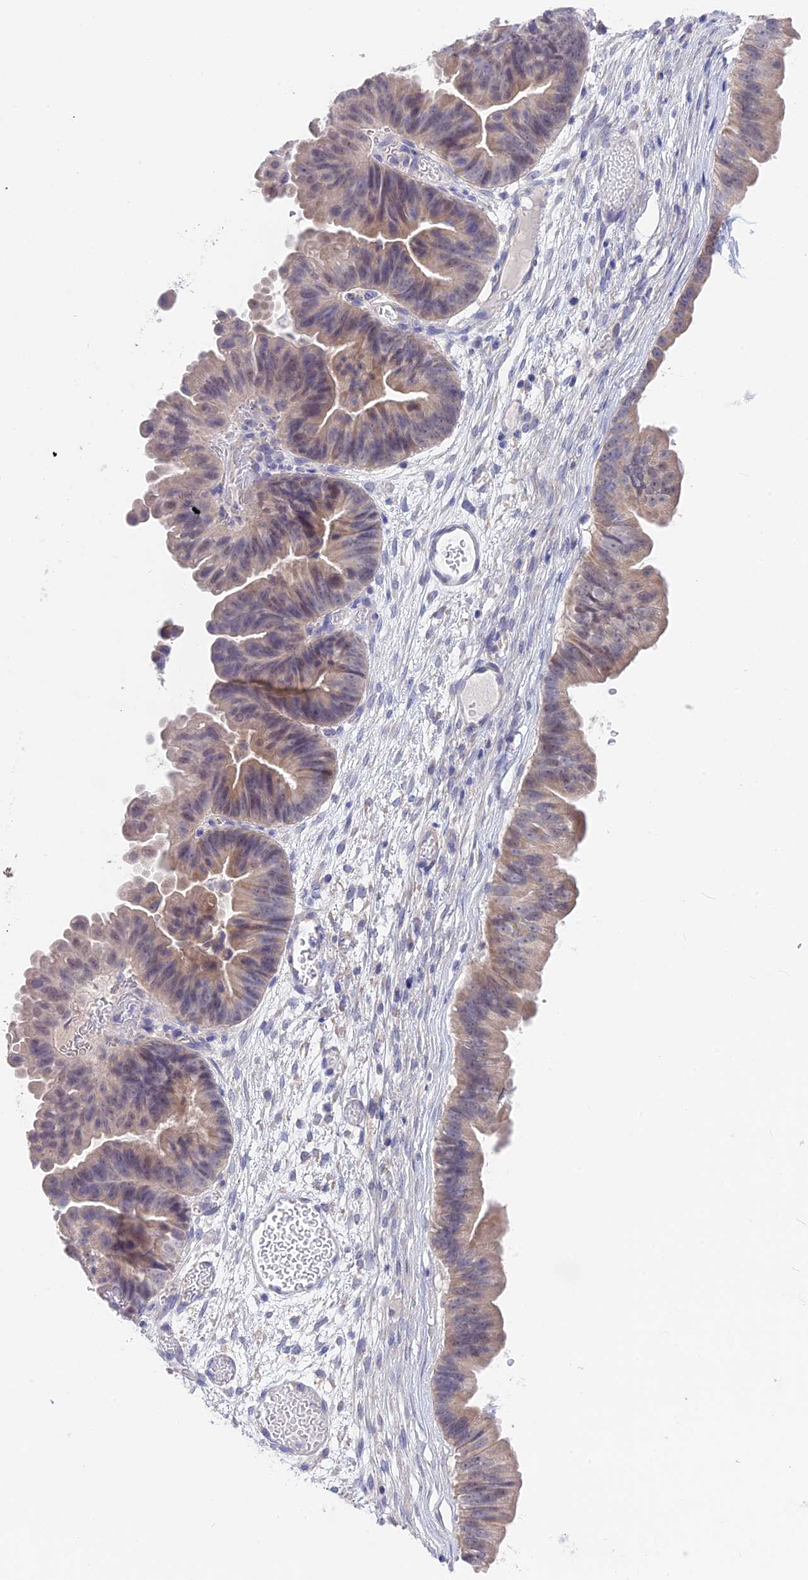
{"staining": {"intensity": "weak", "quantity": "<25%", "location": "cytoplasmic/membranous"}, "tissue": "ovarian cancer", "cell_type": "Tumor cells", "image_type": "cancer", "snomed": [{"axis": "morphology", "description": "Cystadenocarcinoma, mucinous, NOS"}, {"axis": "topography", "description": "Ovary"}], "caption": "This photomicrograph is of ovarian cancer (mucinous cystadenocarcinoma) stained with immunohistochemistry to label a protein in brown with the nuclei are counter-stained blue. There is no staining in tumor cells. (DAB (3,3'-diaminobenzidine) immunohistochemistry (IHC) visualized using brightfield microscopy, high magnification).", "gene": "SNTN", "patient": {"sex": "female", "age": 61}}